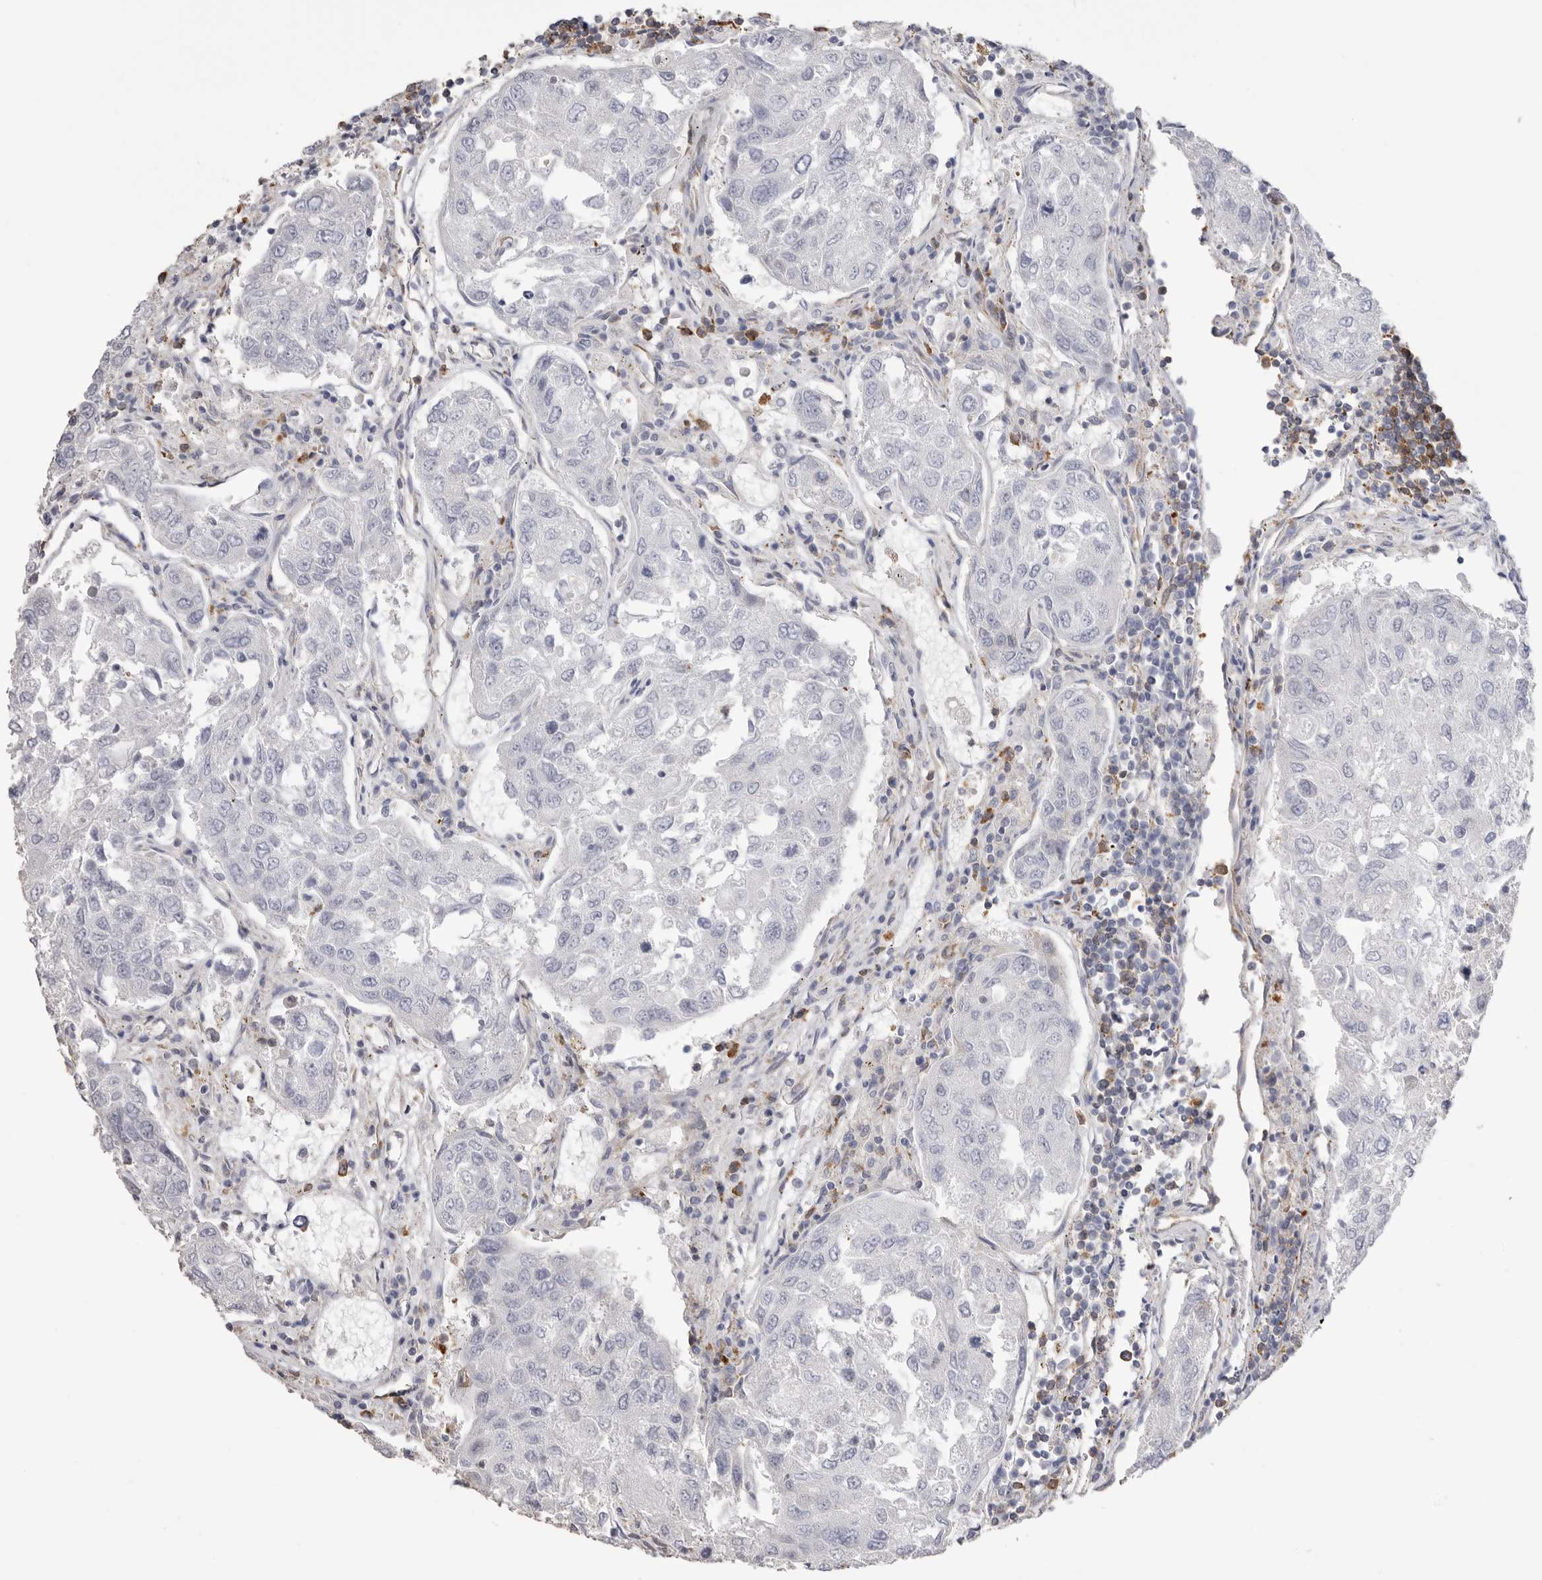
{"staining": {"intensity": "negative", "quantity": "none", "location": "none"}, "tissue": "urothelial cancer", "cell_type": "Tumor cells", "image_type": "cancer", "snomed": [{"axis": "morphology", "description": "Urothelial carcinoma, High grade"}, {"axis": "topography", "description": "Lymph node"}, {"axis": "topography", "description": "Urinary bladder"}], "caption": "Immunohistochemistry (IHC) of urothelial carcinoma (high-grade) demonstrates no positivity in tumor cells.", "gene": "SERBP1", "patient": {"sex": "male", "age": 51}}